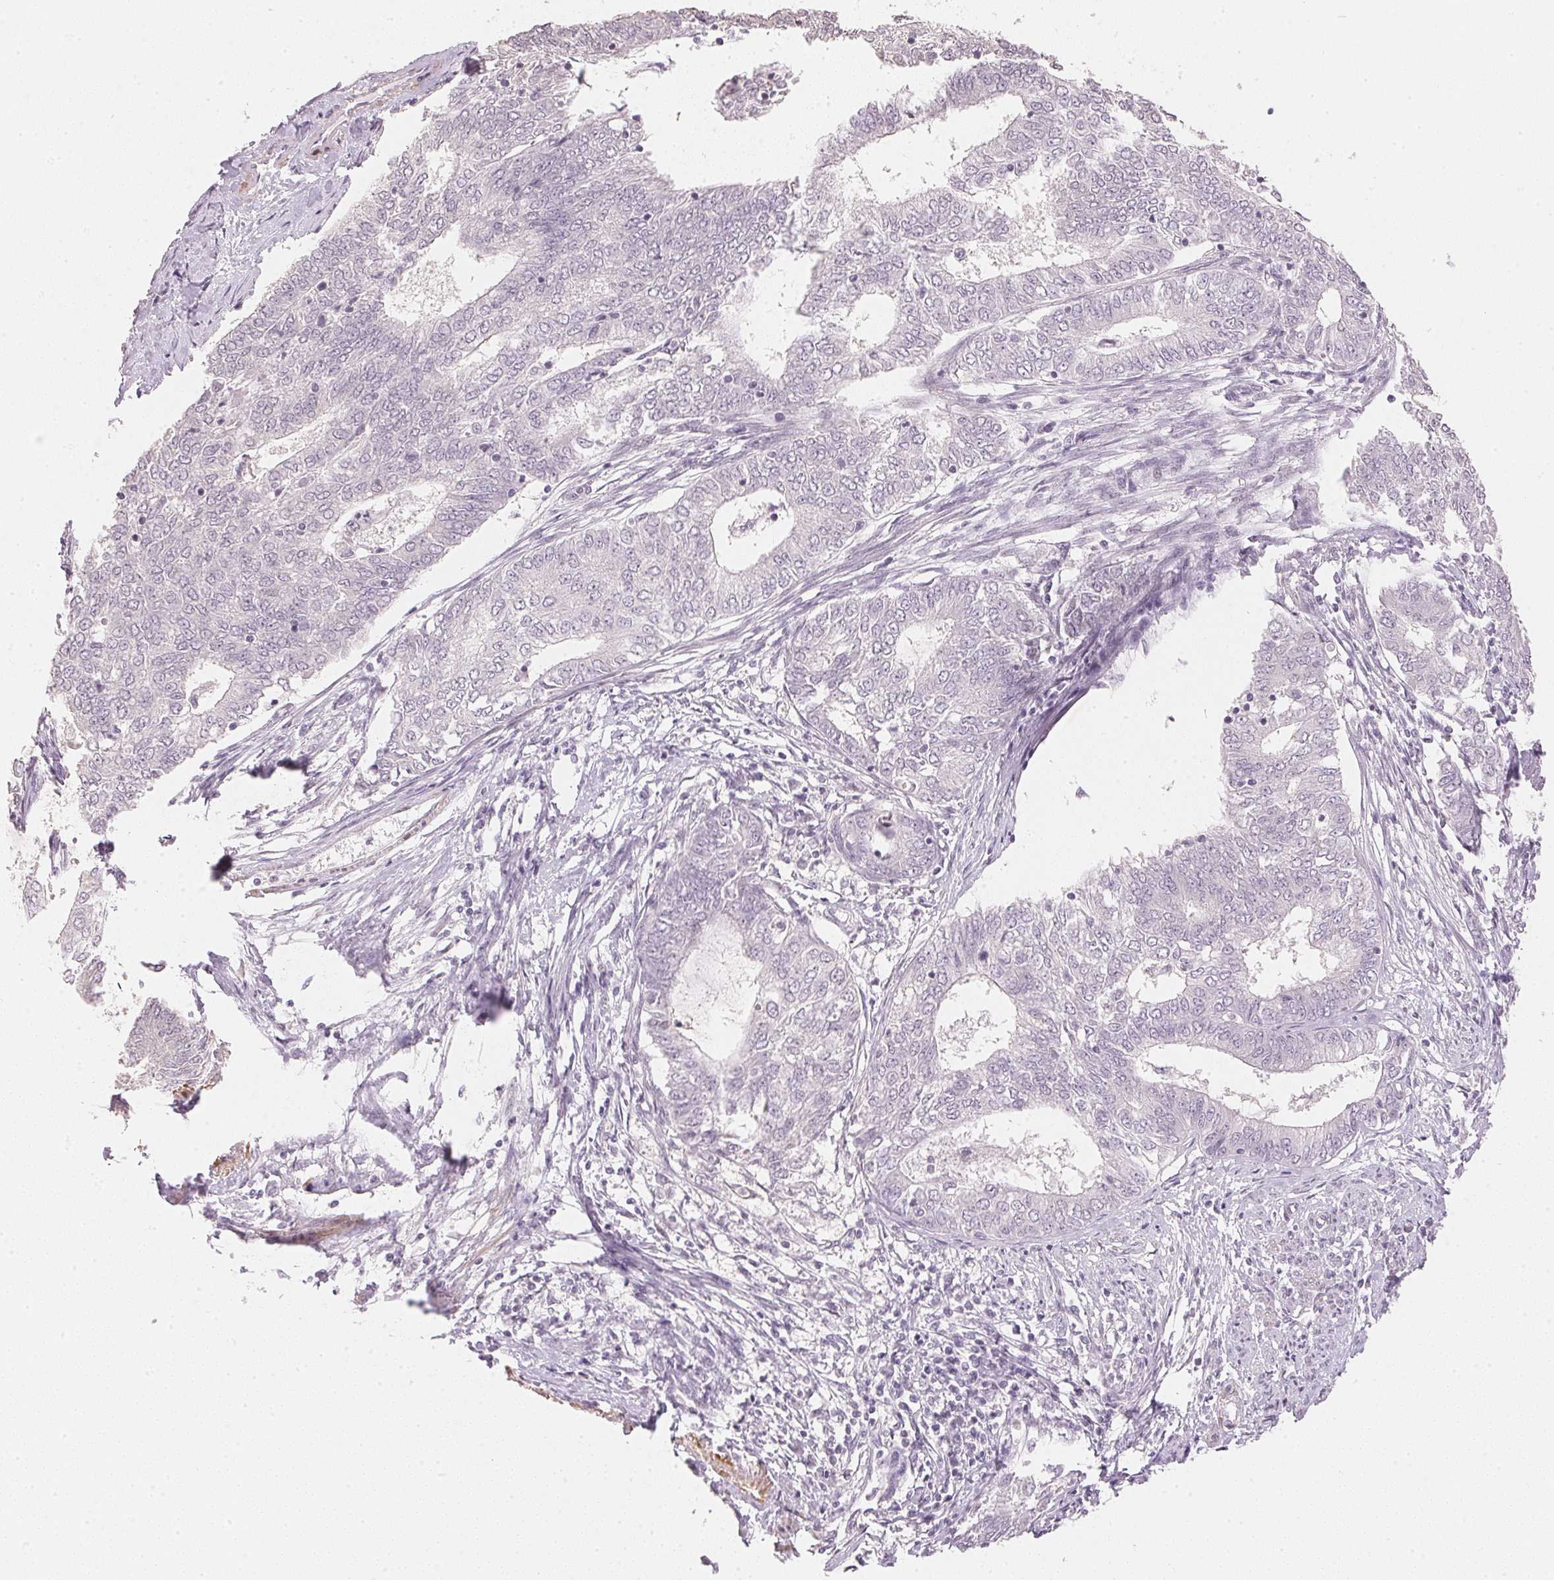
{"staining": {"intensity": "negative", "quantity": "none", "location": "none"}, "tissue": "endometrial cancer", "cell_type": "Tumor cells", "image_type": "cancer", "snomed": [{"axis": "morphology", "description": "Adenocarcinoma, NOS"}, {"axis": "topography", "description": "Endometrium"}], "caption": "This image is of adenocarcinoma (endometrial) stained with IHC to label a protein in brown with the nuclei are counter-stained blue. There is no positivity in tumor cells.", "gene": "SMTN", "patient": {"sex": "female", "age": 62}}